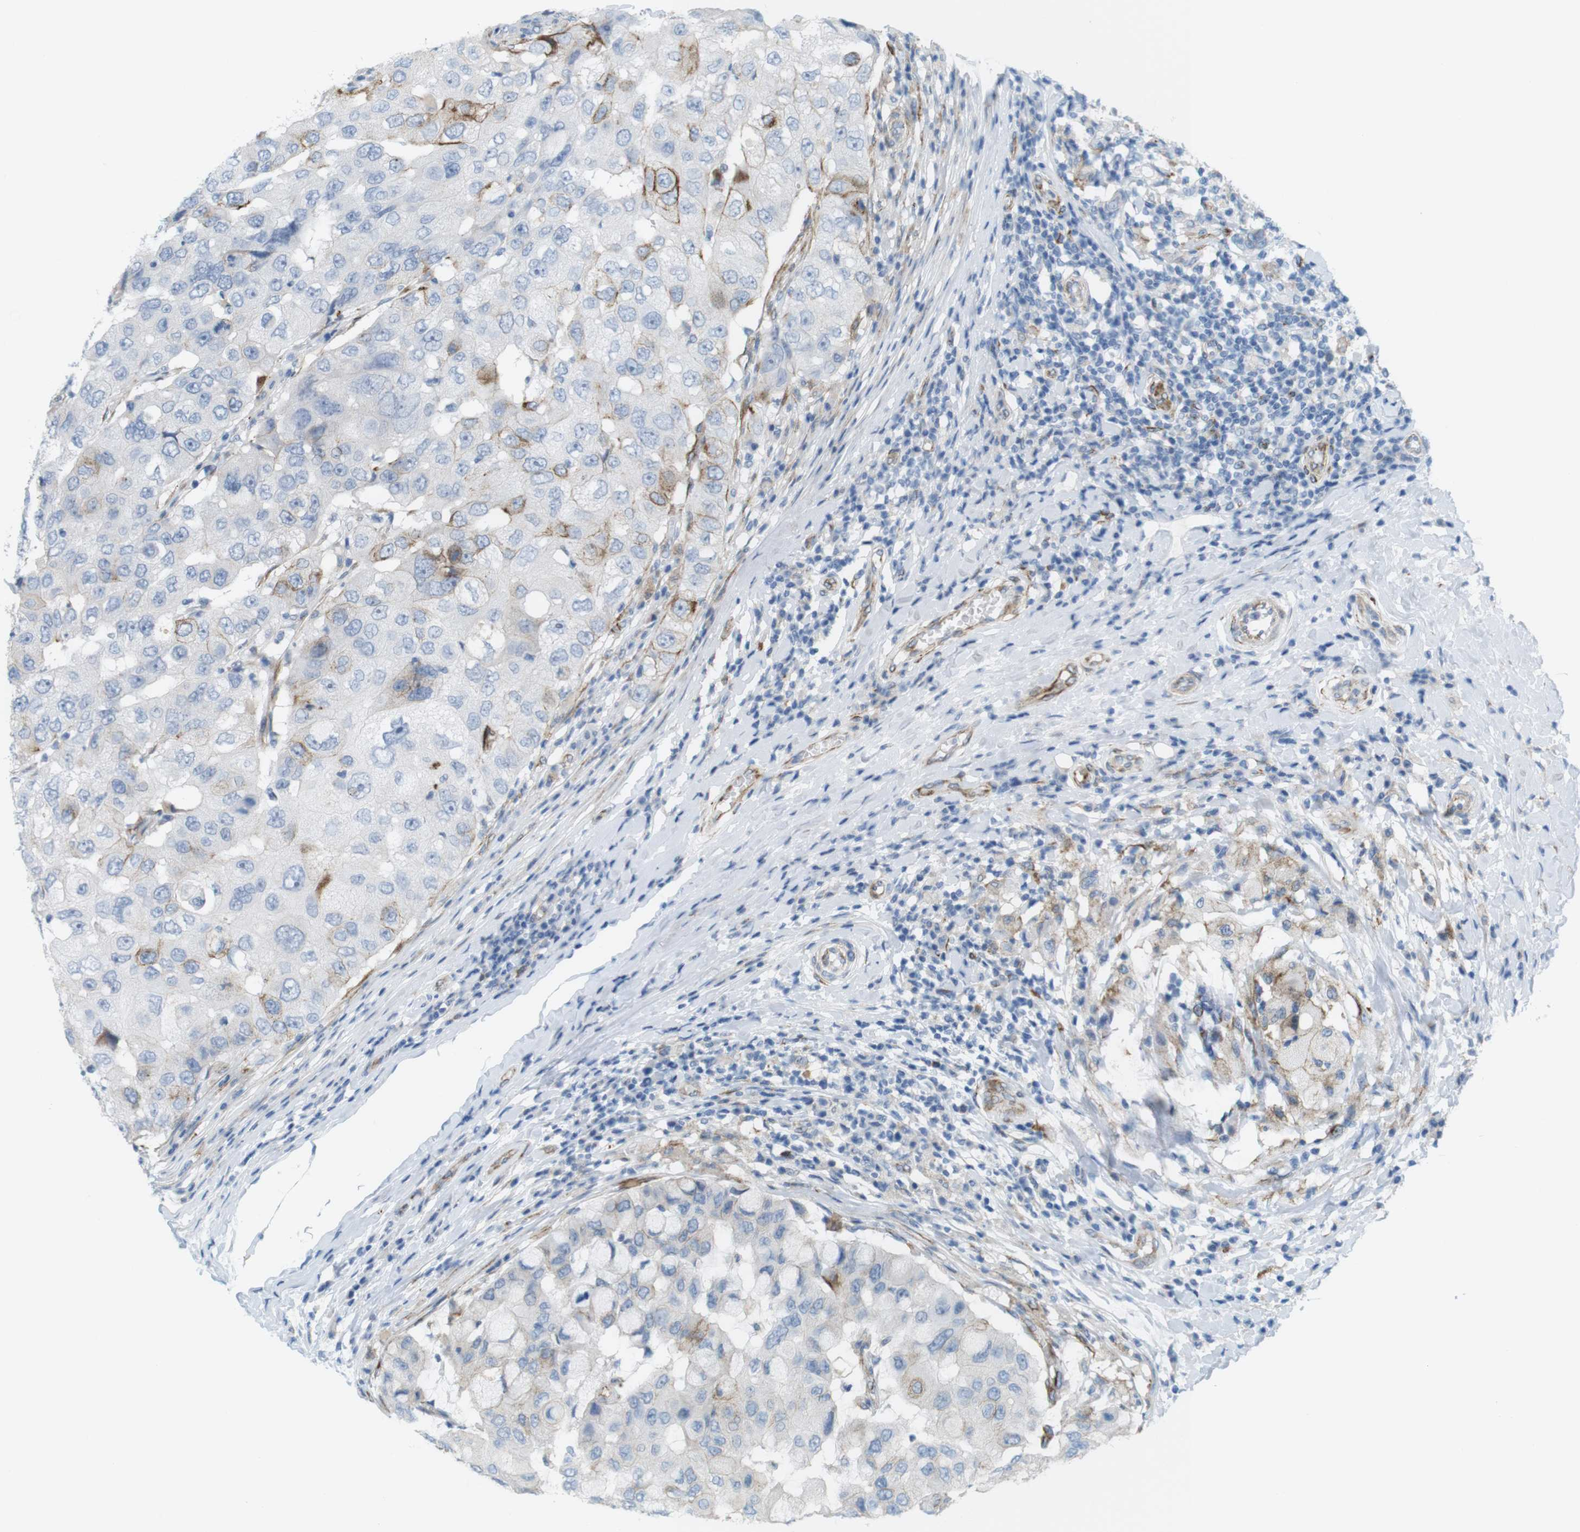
{"staining": {"intensity": "moderate", "quantity": "<25%", "location": "cytoplasmic/membranous"}, "tissue": "breast cancer", "cell_type": "Tumor cells", "image_type": "cancer", "snomed": [{"axis": "morphology", "description": "Duct carcinoma"}, {"axis": "topography", "description": "Breast"}], "caption": "Tumor cells demonstrate low levels of moderate cytoplasmic/membranous staining in about <25% of cells in human breast invasive ductal carcinoma. (Stains: DAB (3,3'-diaminobenzidine) in brown, nuclei in blue, Microscopy: brightfield microscopy at high magnification).", "gene": "MYH9", "patient": {"sex": "female", "age": 27}}